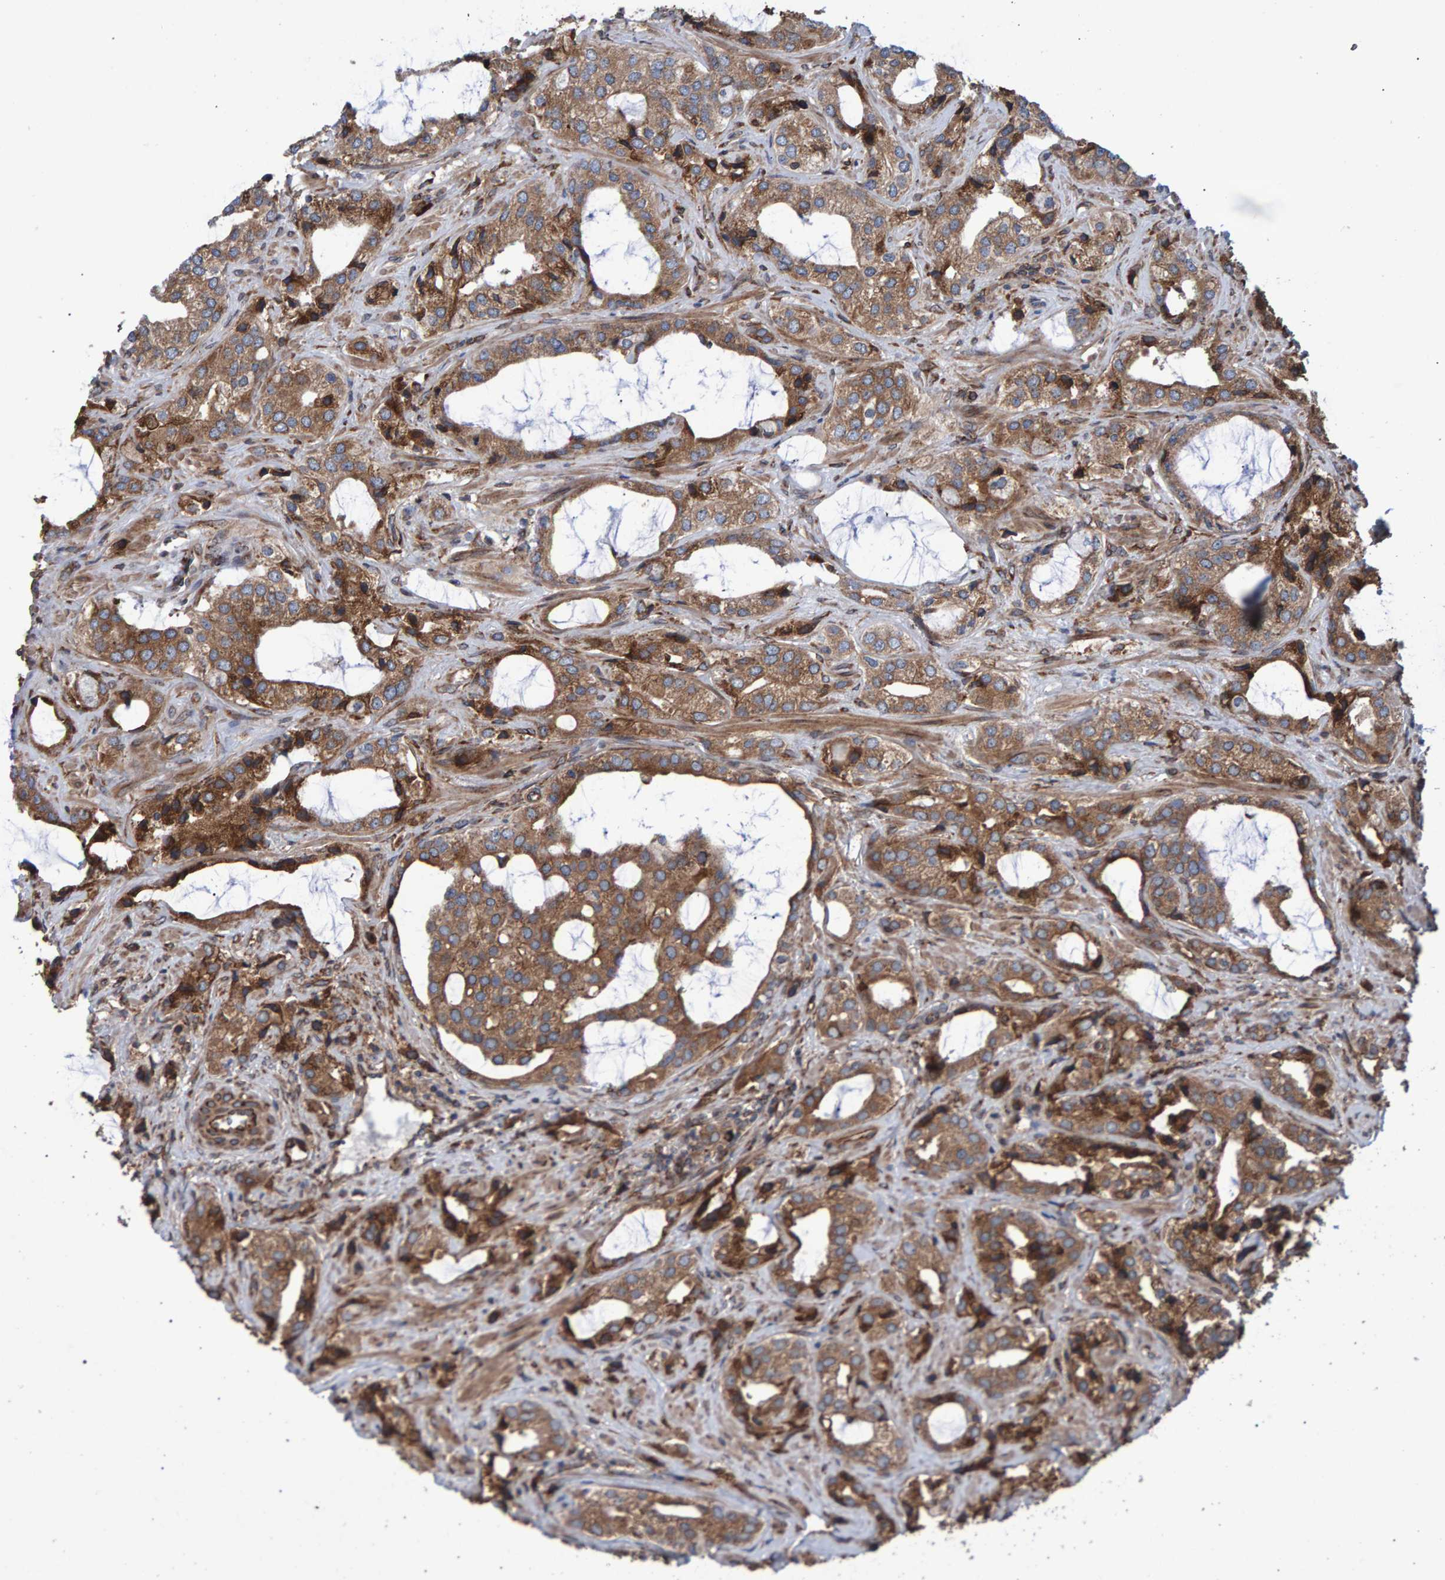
{"staining": {"intensity": "moderate", "quantity": ">75%", "location": "cytoplasmic/membranous"}, "tissue": "prostate cancer", "cell_type": "Tumor cells", "image_type": "cancer", "snomed": [{"axis": "morphology", "description": "Adenocarcinoma, High grade"}, {"axis": "topography", "description": "Prostate"}], "caption": "Tumor cells display moderate cytoplasmic/membranous expression in about >75% of cells in adenocarcinoma (high-grade) (prostate).", "gene": "FAM117A", "patient": {"sex": "male", "age": 66}}